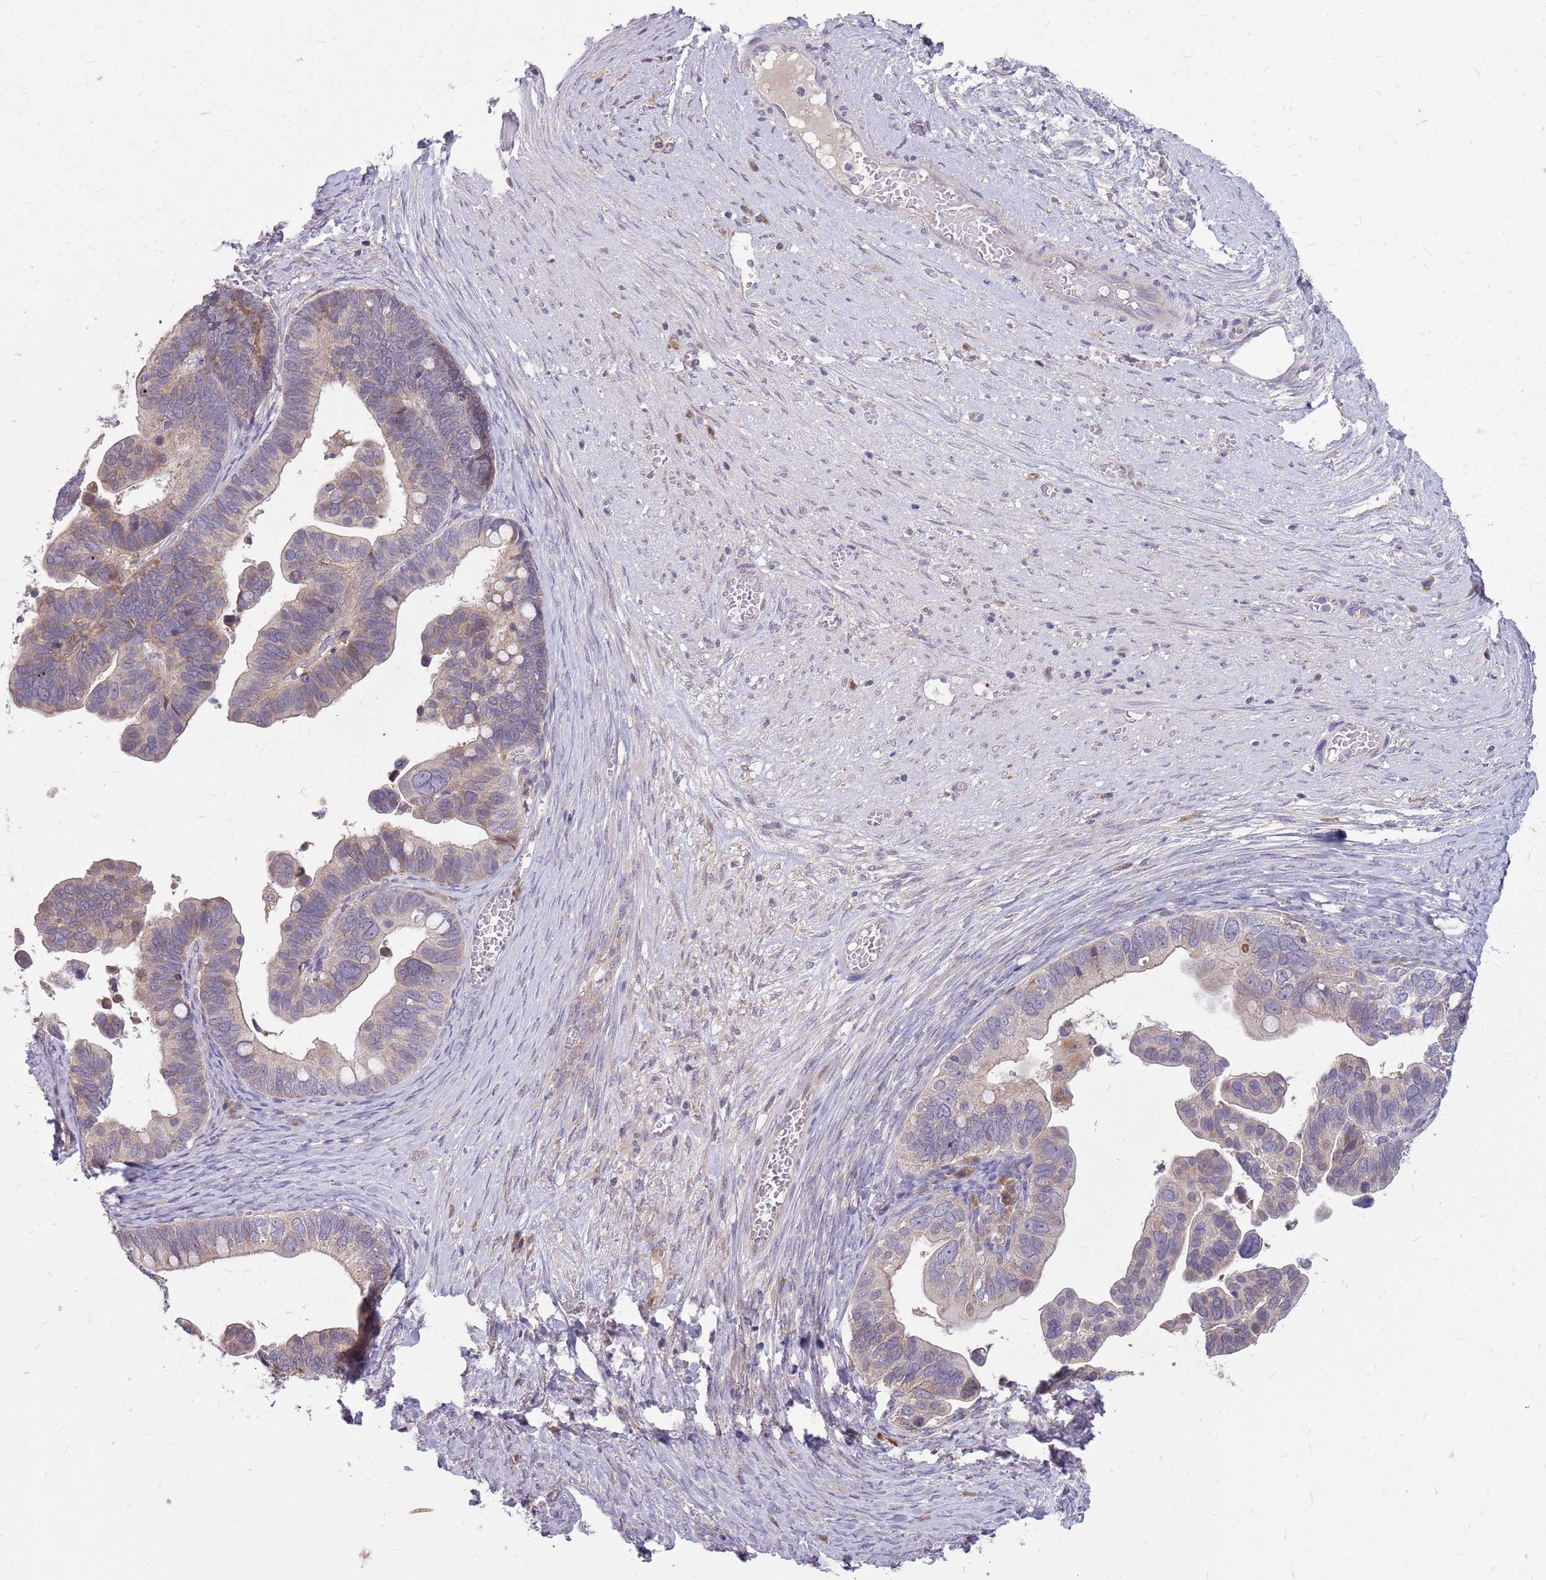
{"staining": {"intensity": "weak", "quantity": "25%-75%", "location": "cytoplasmic/membranous"}, "tissue": "ovarian cancer", "cell_type": "Tumor cells", "image_type": "cancer", "snomed": [{"axis": "morphology", "description": "Cystadenocarcinoma, serous, NOS"}, {"axis": "topography", "description": "Ovary"}], "caption": "The micrograph exhibits staining of serous cystadenocarcinoma (ovarian), revealing weak cytoplasmic/membranous protein staining (brown color) within tumor cells. Nuclei are stained in blue.", "gene": "PPP1R27", "patient": {"sex": "female", "age": 56}}